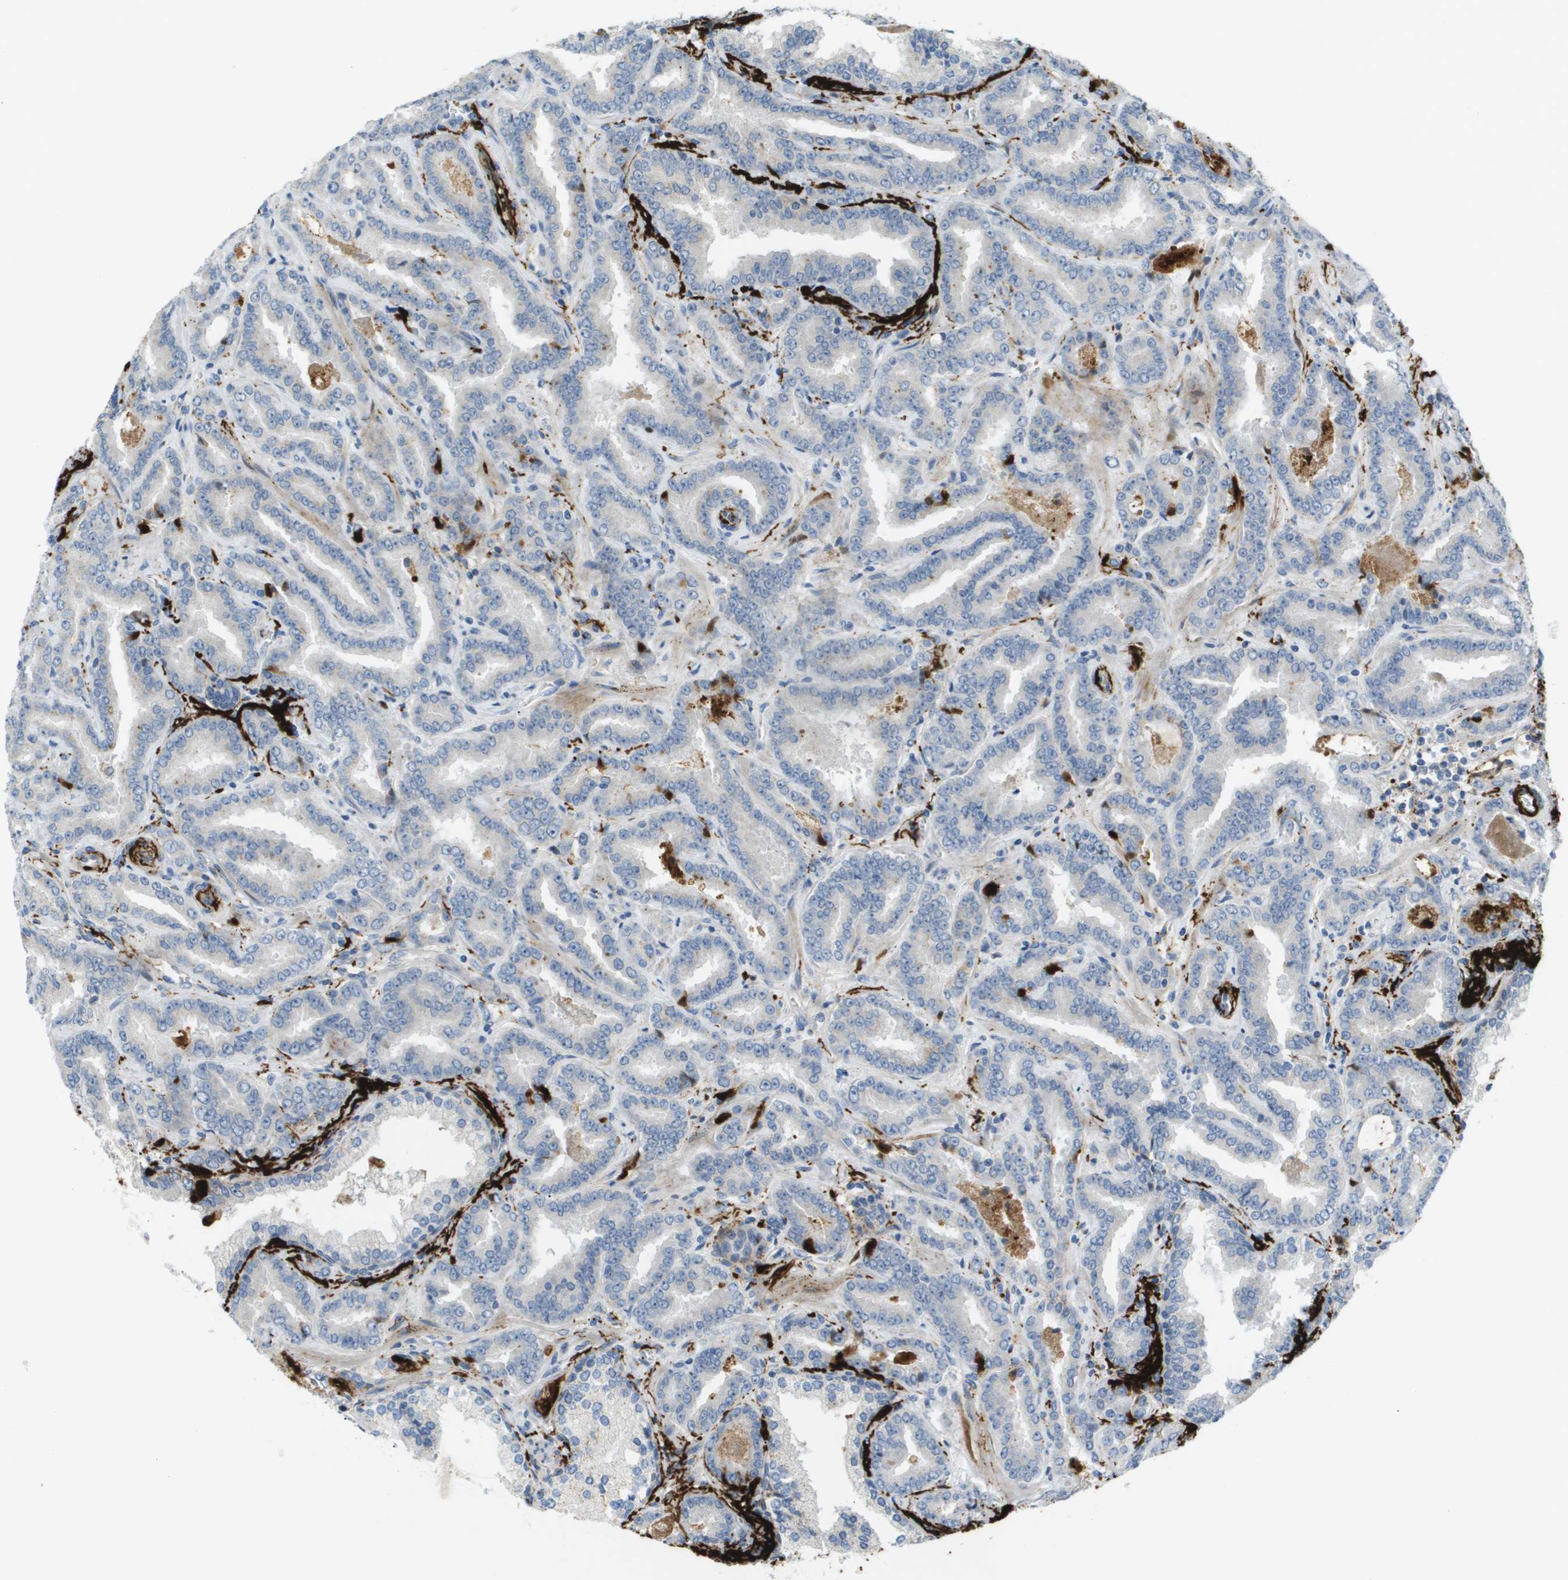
{"staining": {"intensity": "negative", "quantity": "none", "location": "none"}, "tissue": "prostate cancer", "cell_type": "Tumor cells", "image_type": "cancer", "snomed": [{"axis": "morphology", "description": "Adenocarcinoma, Low grade"}, {"axis": "topography", "description": "Prostate"}], "caption": "Tumor cells are negative for brown protein staining in low-grade adenocarcinoma (prostate).", "gene": "VTN", "patient": {"sex": "male", "age": 60}}